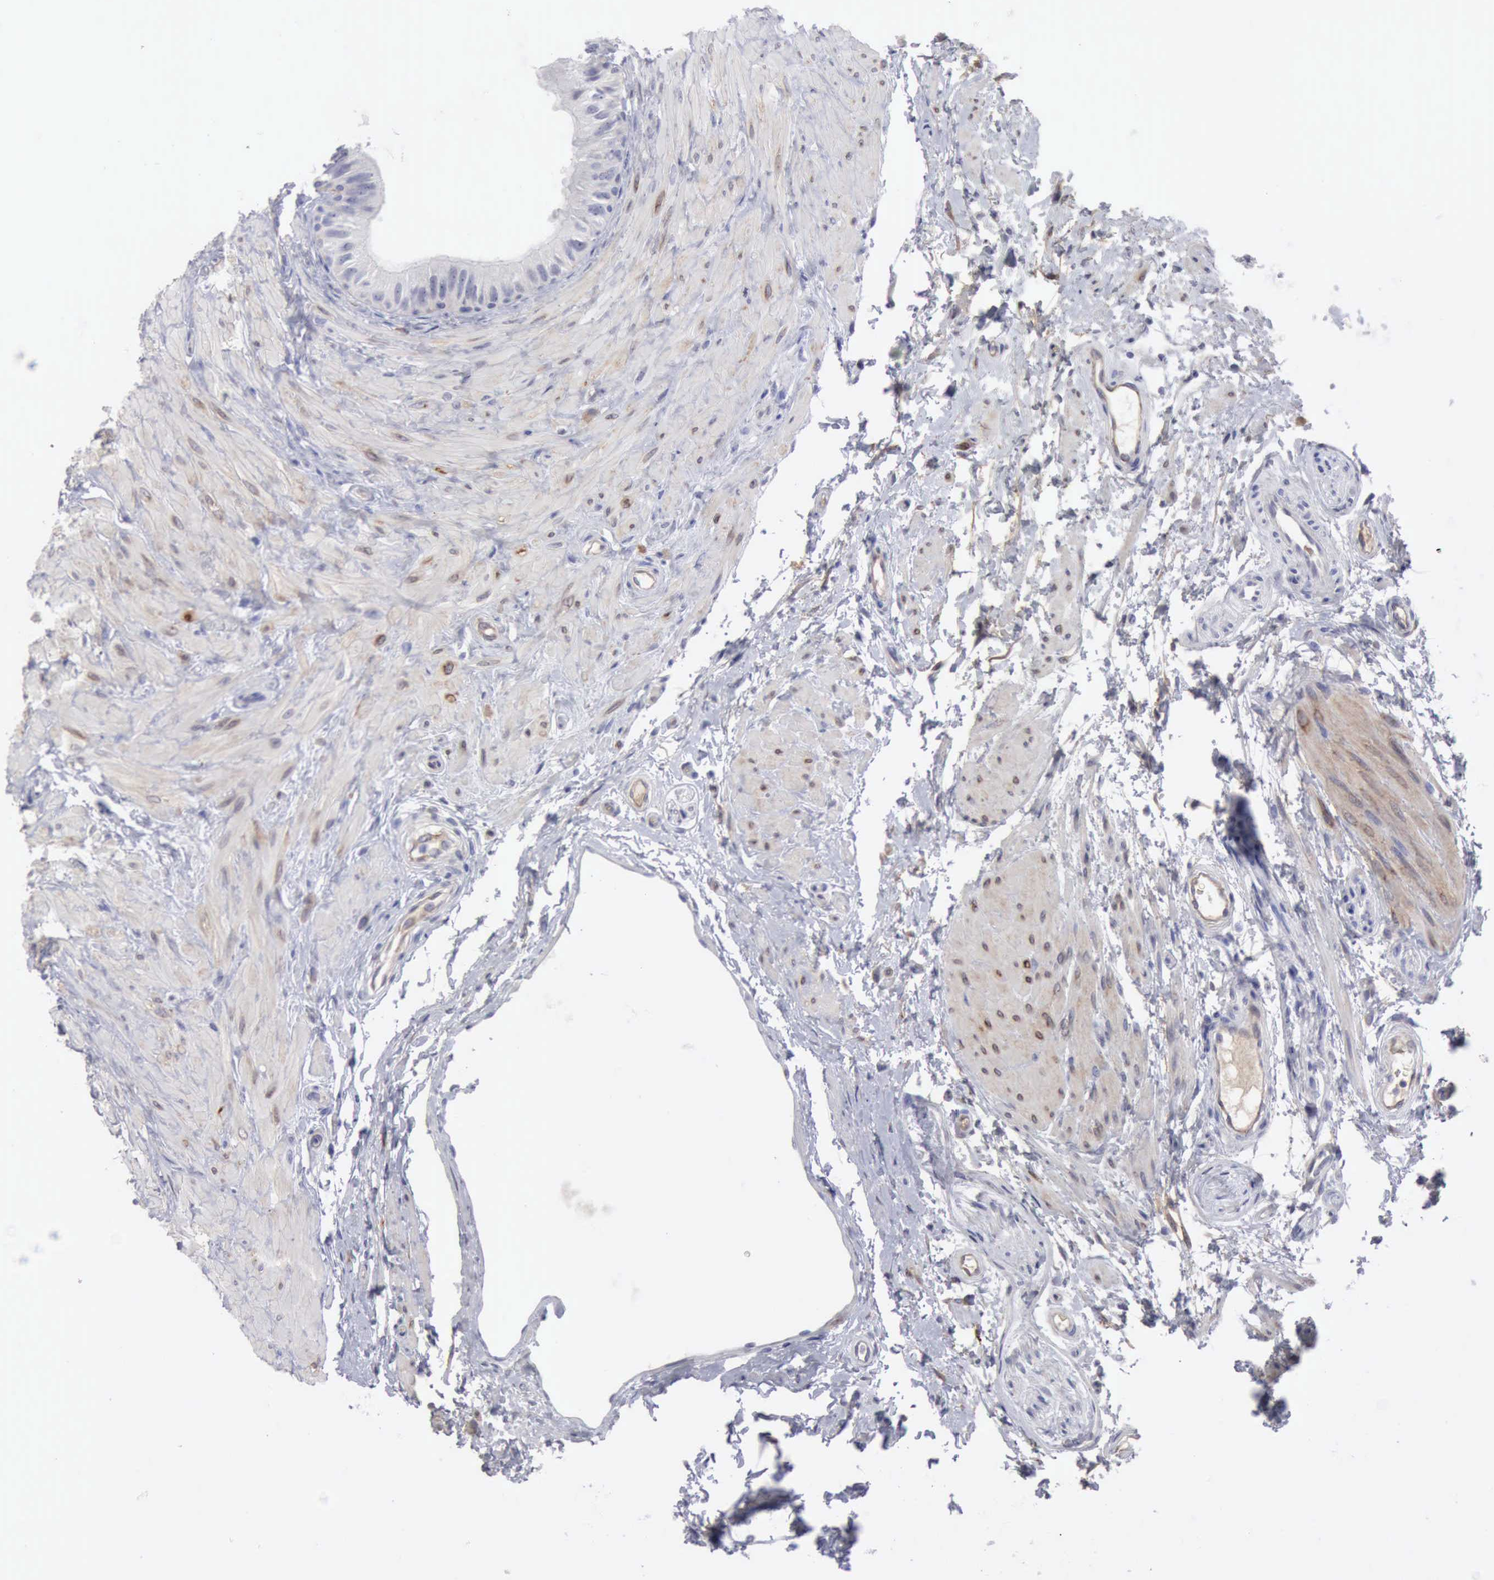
{"staining": {"intensity": "negative", "quantity": "none", "location": "none"}, "tissue": "epididymis", "cell_type": "Glandular cells", "image_type": "normal", "snomed": [{"axis": "morphology", "description": "Normal tissue, NOS"}, {"axis": "topography", "description": "Epididymis"}], "caption": "This photomicrograph is of benign epididymis stained with immunohistochemistry (IHC) to label a protein in brown with the nuclei are counter-stained blue. There is no positivity in glandular cells. (Brightfield microscopy of DAB (3,3'-diaminobenzidine) IHC at high magnification).", "gene": "TFRC", "patient": {"sex": "male", "age": 68}}